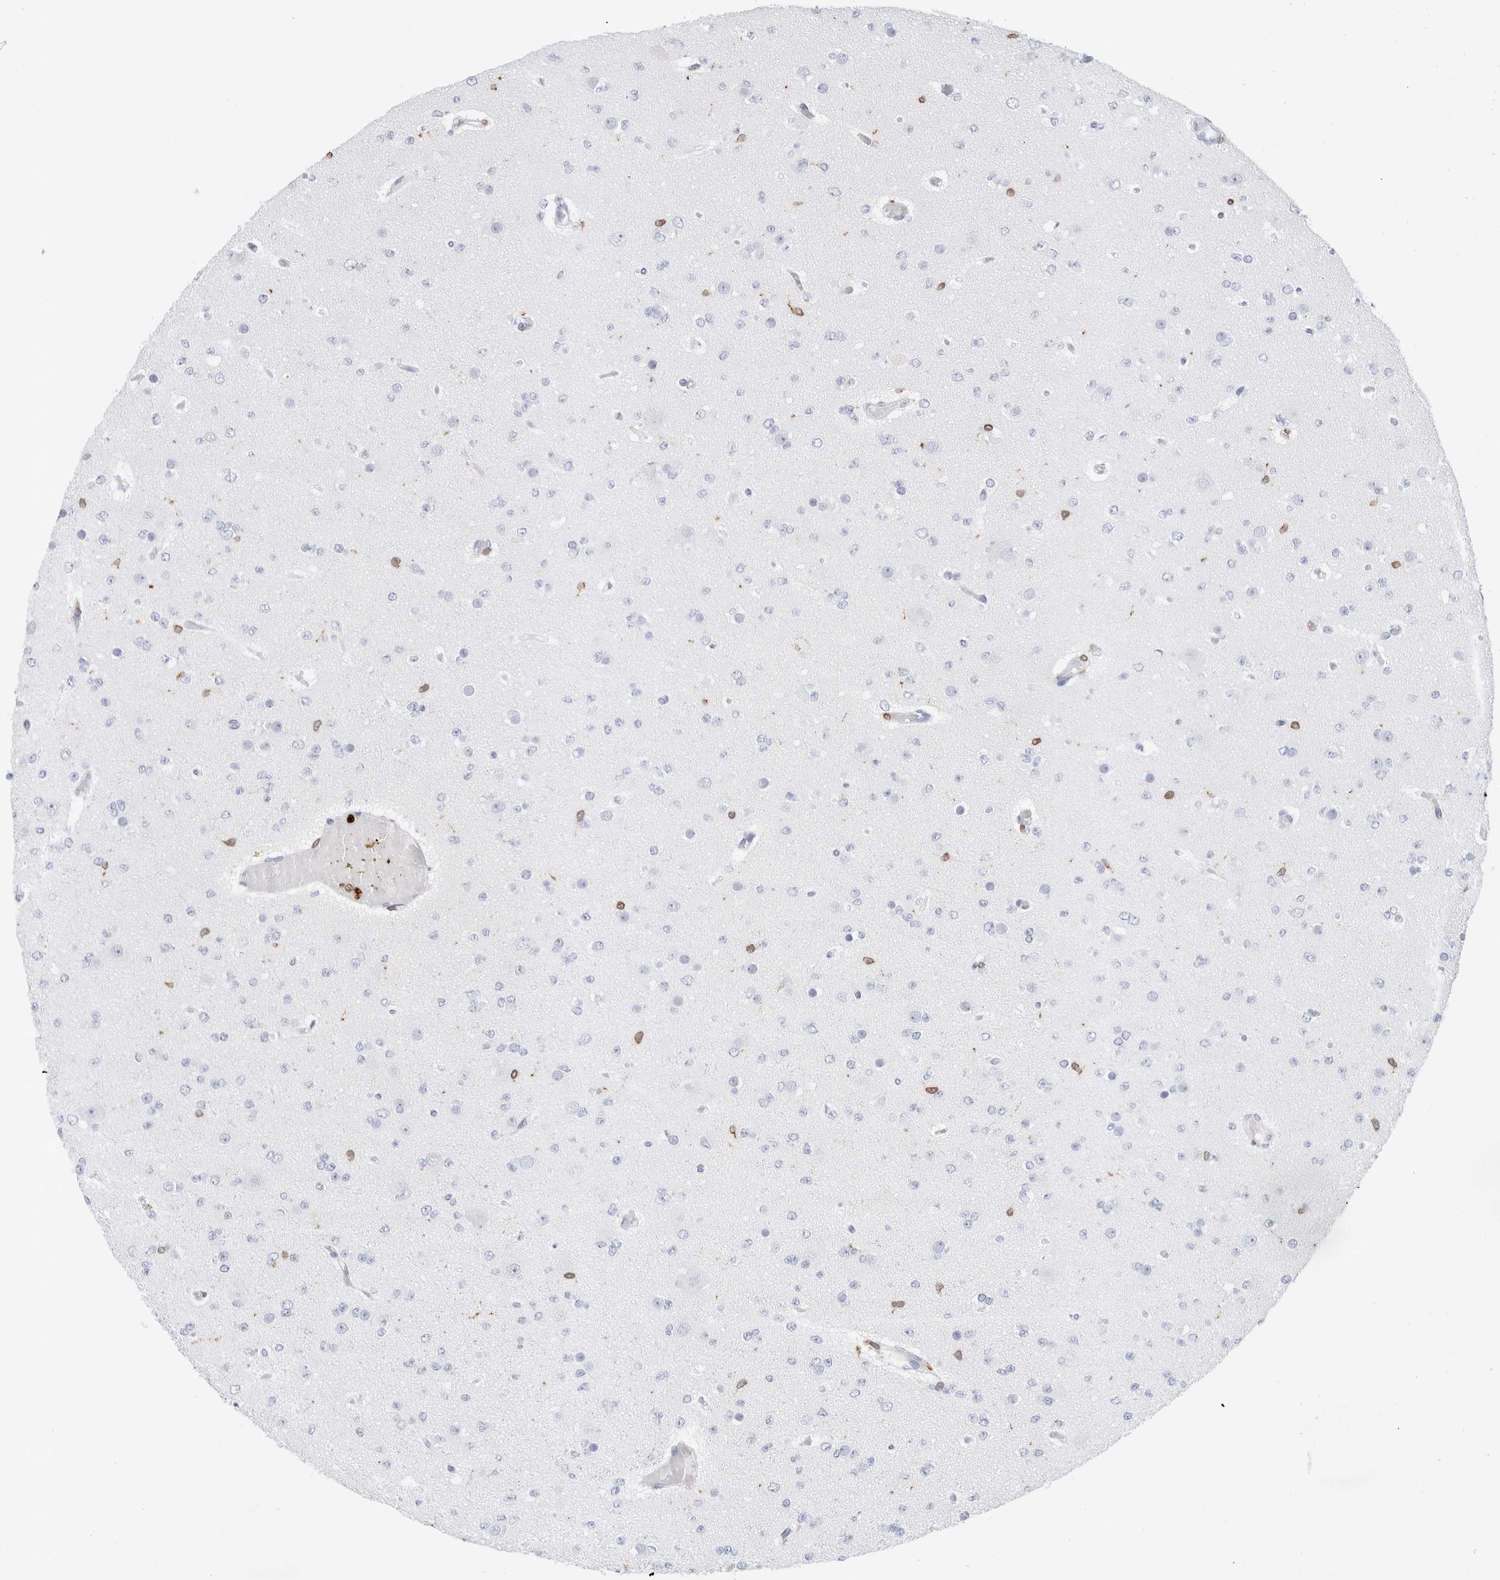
{"staining": {"intensity": "negative", "quantity": "none", "location": "none"}, "tissue": "glioma", "cell_type": "Tumor cells", "image_type": "cancer", "snomed": [{"axis": "morphology", "description": "Glioma, malignant, Low grade"}, {"axis": "topography", "description": "Brain"}], "caption": "Tumor cells are negative for protein expression in human malignant glioma (low-grade).", "gene": "ALOX5AP", "patient": {"sex": "female", "age": 22}}